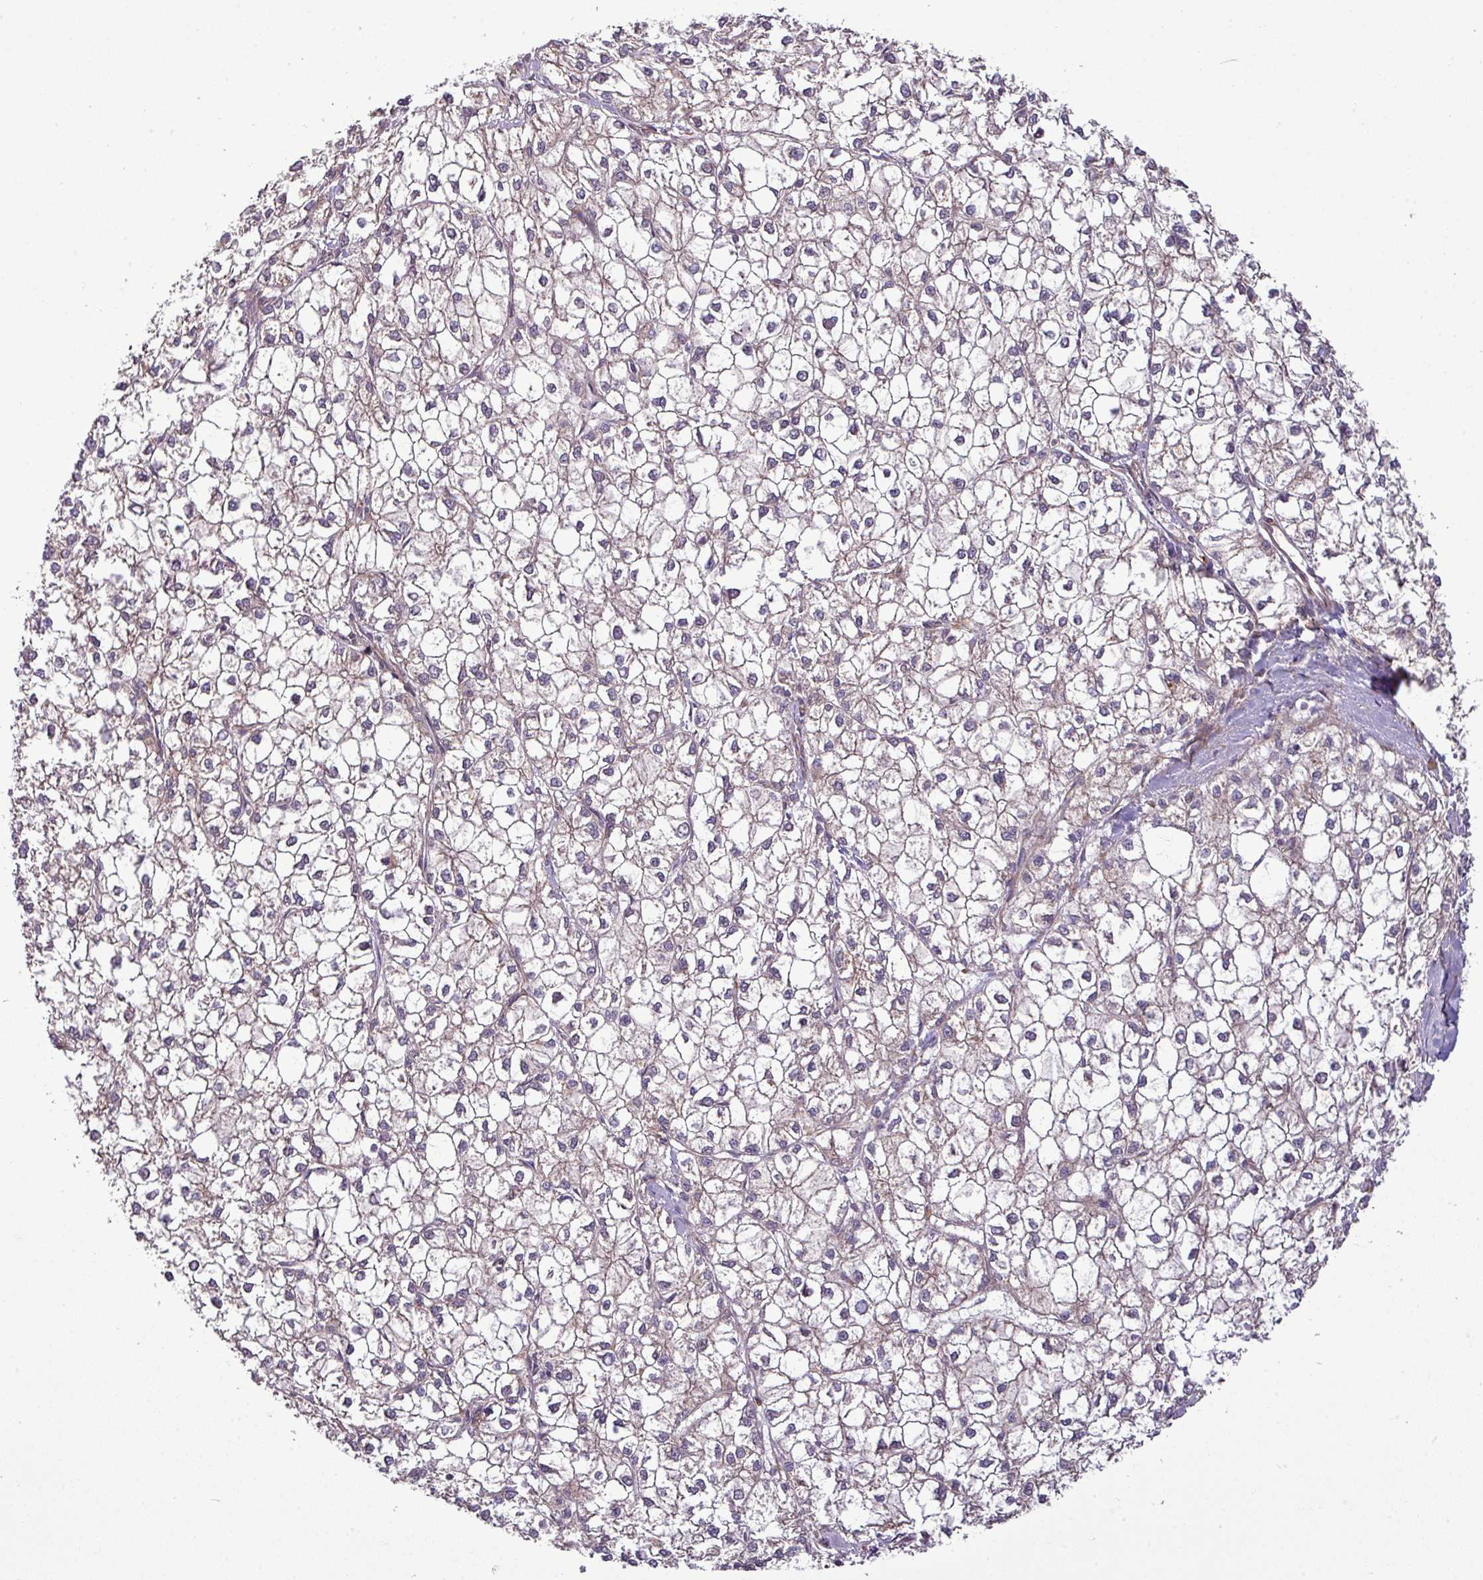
{"staining": {"intensity": "negative", "quantity": "none", "location": "none"}, "tissue": "liver cancer", "cell_type": "Tumor cells", "image_type": "cancer", "snomed": [{"axis": "morphology", "description": "Carcinoma, Hepatocellular, NOS"}, {"axis": "topography", "description": "Liver"}], "caption": "Immunohistochemistry of hepatocellular carcinoma (liver) demonstrates no expression in tumor cells.", "gene": "XIAP", "patient": {"sex": "female", "age": 43}}